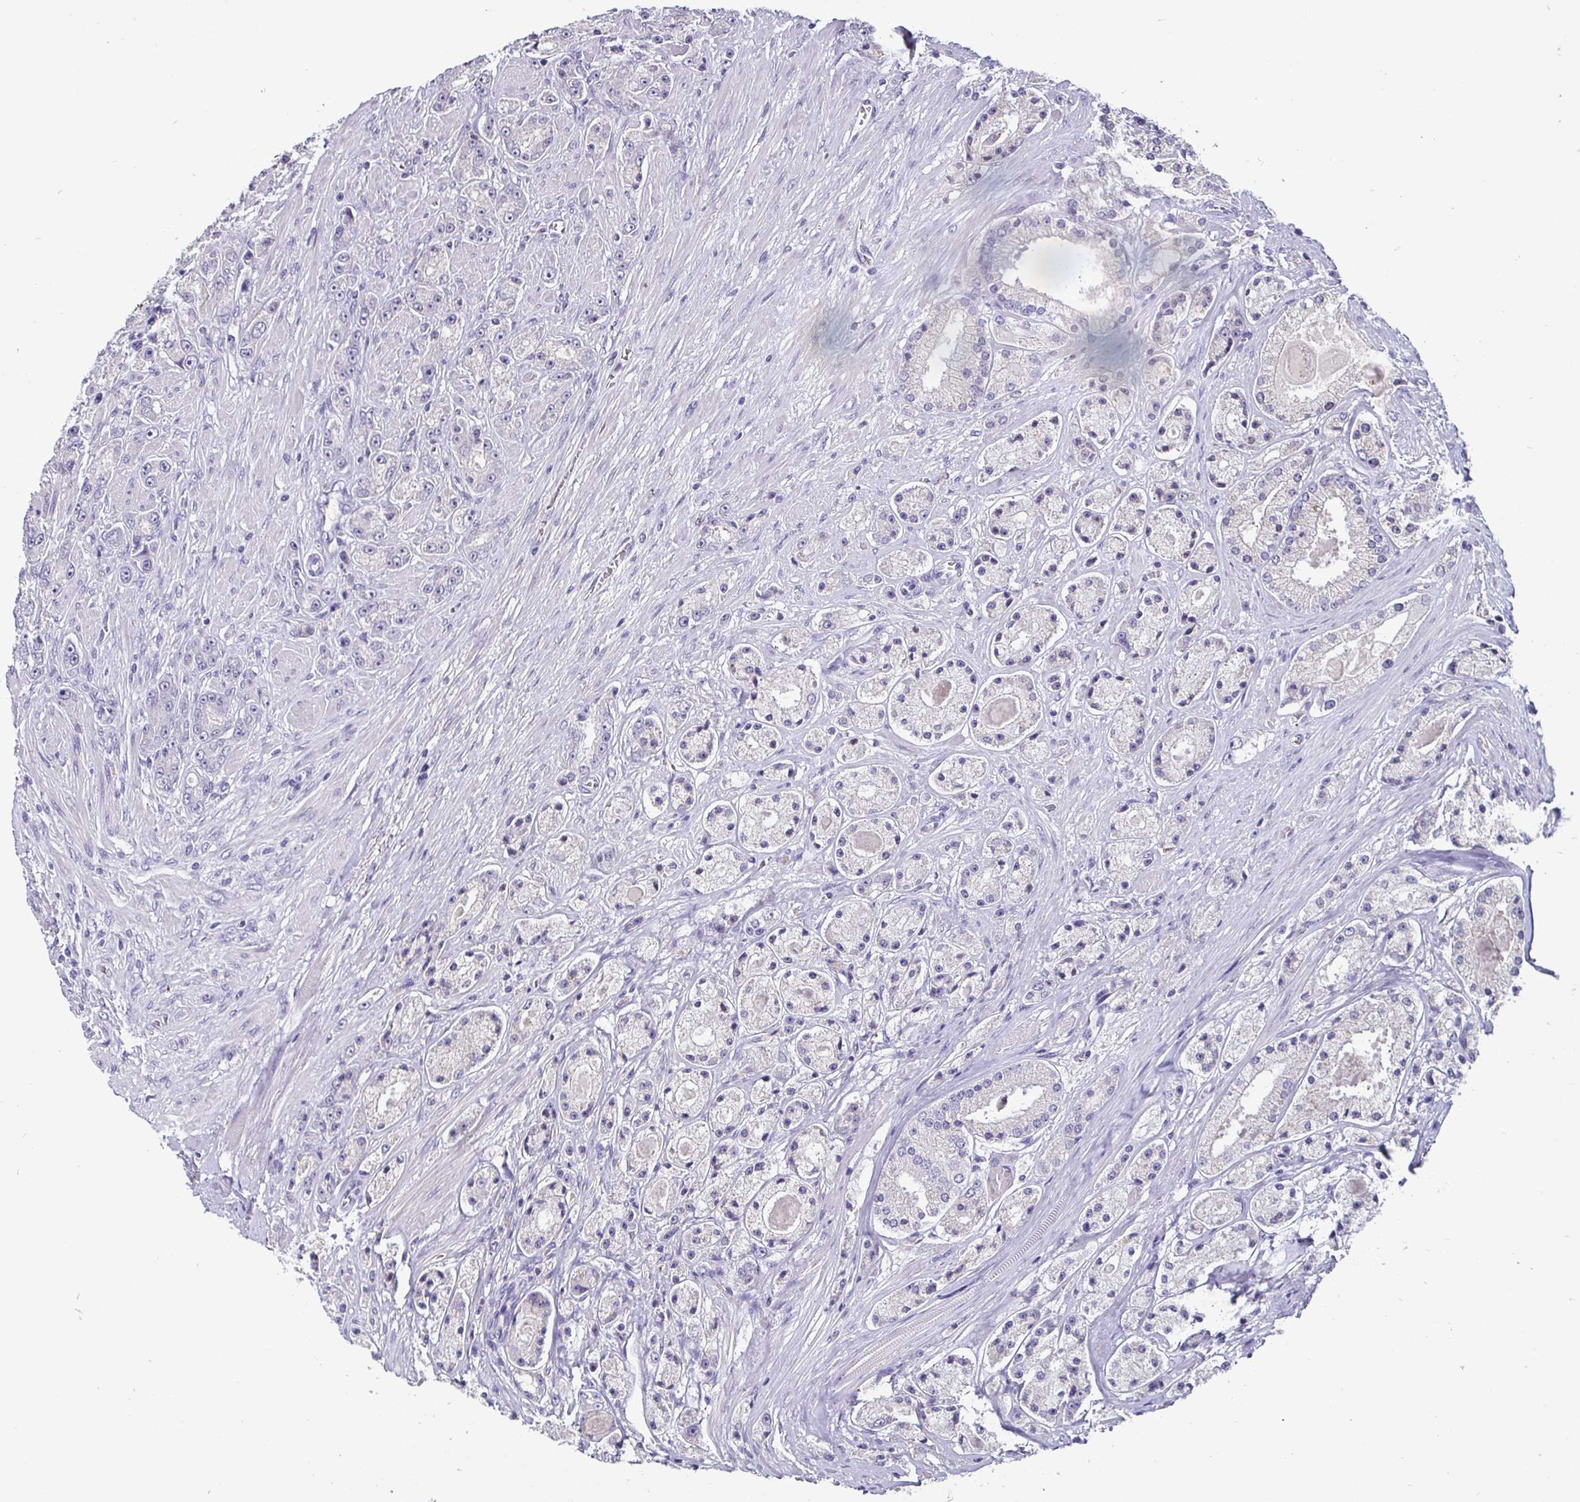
{"staining": {"intensity": "negative", "quantity": "none", "location": "none"}, "tissue": "prostate cancer", "cell_type": "Tumor cells", "image_type": "cancer", "snomed": [{"axis": "morphology", "description": "Adenocarcinoma, High grade"}, {"axis": "topography", "description": "Prostate"}], "caption": "Human adenocarcinoma (high-grade) (prostate) stained for a protein using IHC demonstrates no positivity in tumor cells.", "gene": "ADAMTS6", "patient": {"sex": "male", "age": 67}}